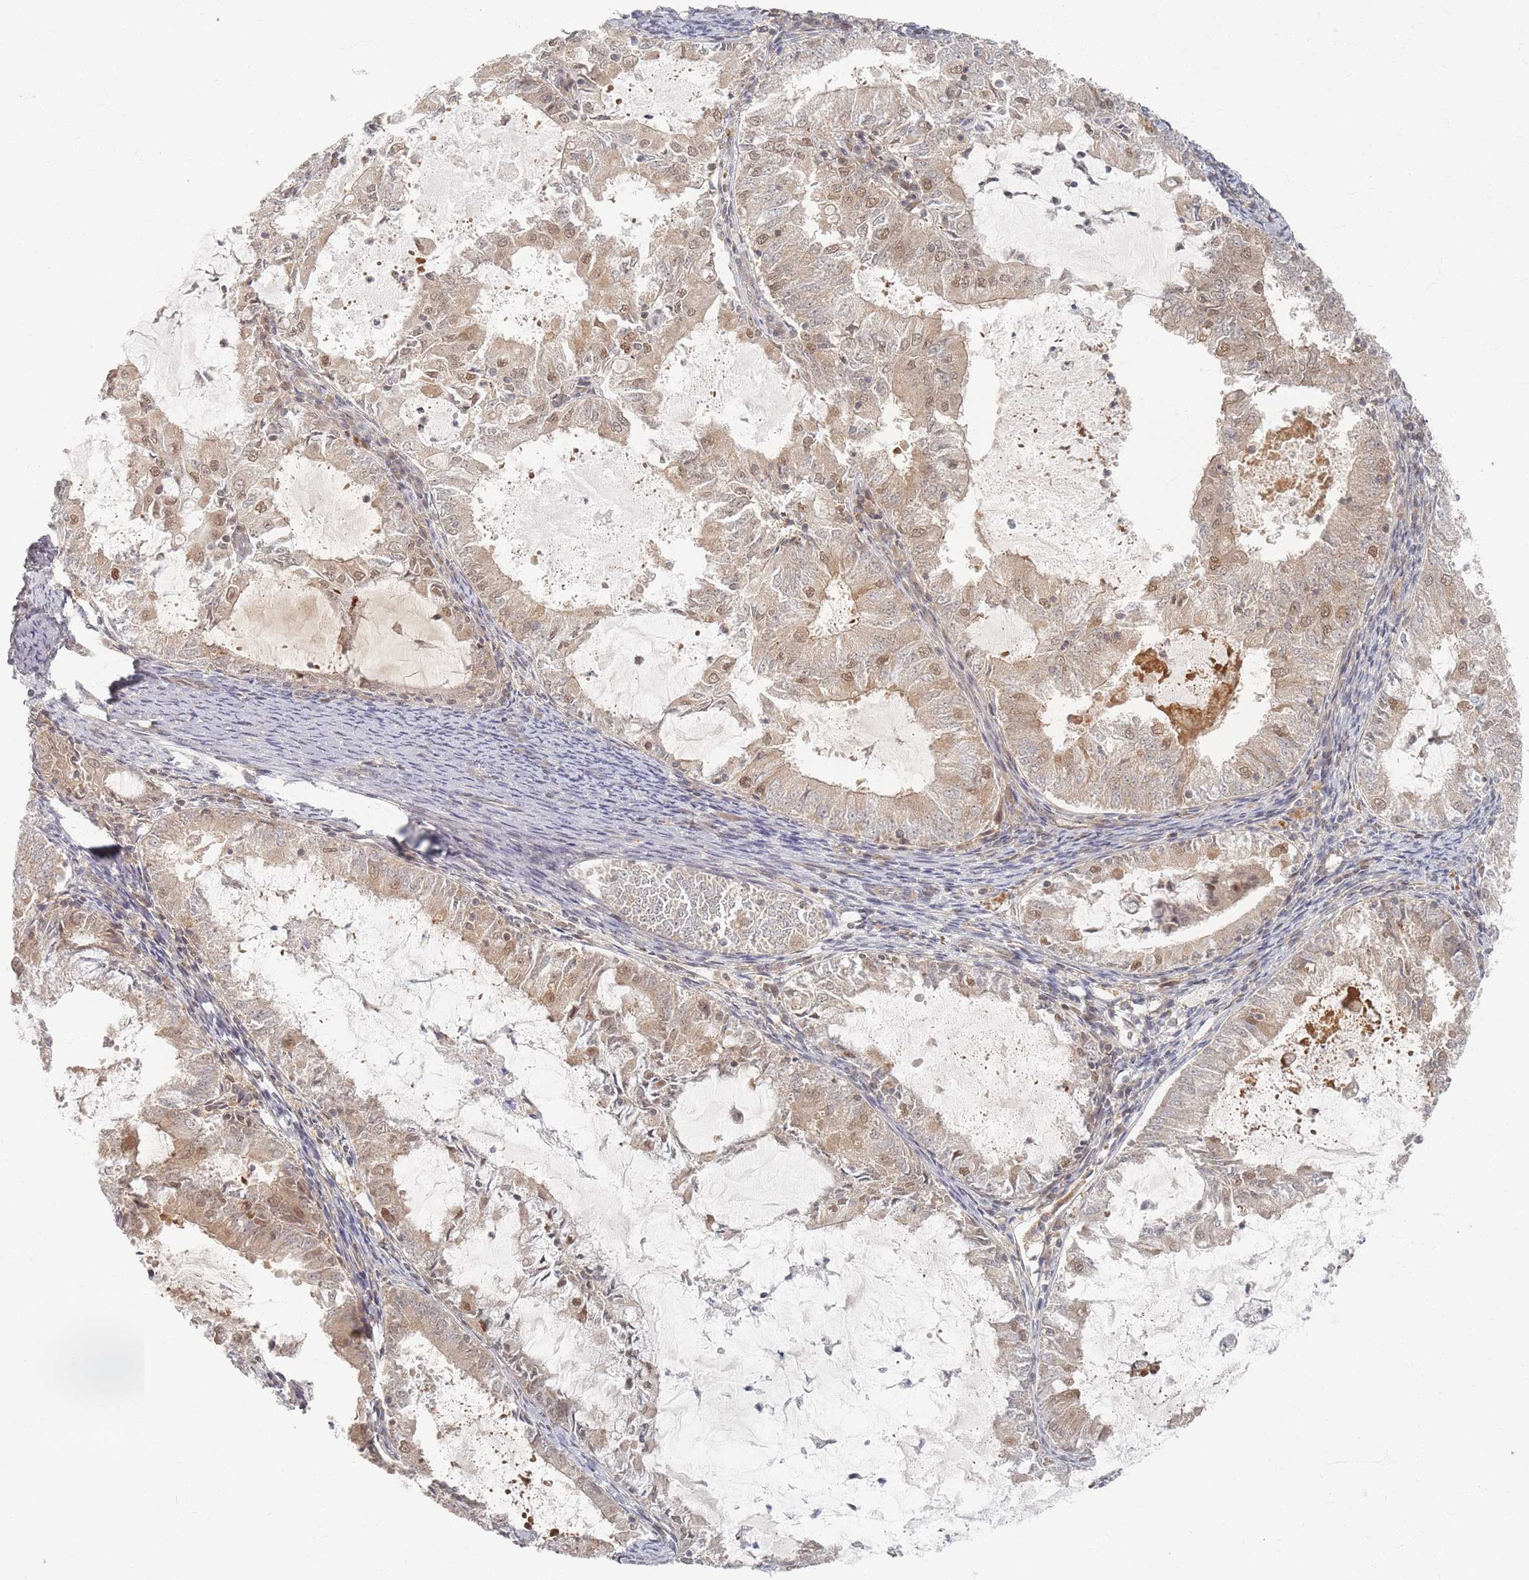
{"staining": {"intensity": "moderate", "quantity": "25%-75%", "location": "cytoplasmic/membranous,nuclear"}, "tissue": "endometrial cancer", "cell_type": "Tumor cells", "image_type": "cancer", "snomed": [{"axis": "morphology", "description": "Adenocarcinoma, NOS"}, {"axis": "topography", "description": "Endometrium"}], "caption": "Endometrial cancer was stained to show a protein in brown. There is medium levels of moderate cytoplasmic/membranous and nuclear positivity in about 25%-75% of tumor cells.", "gene": "PSMD9", "patient": {"sex": "female", "age": 57}}